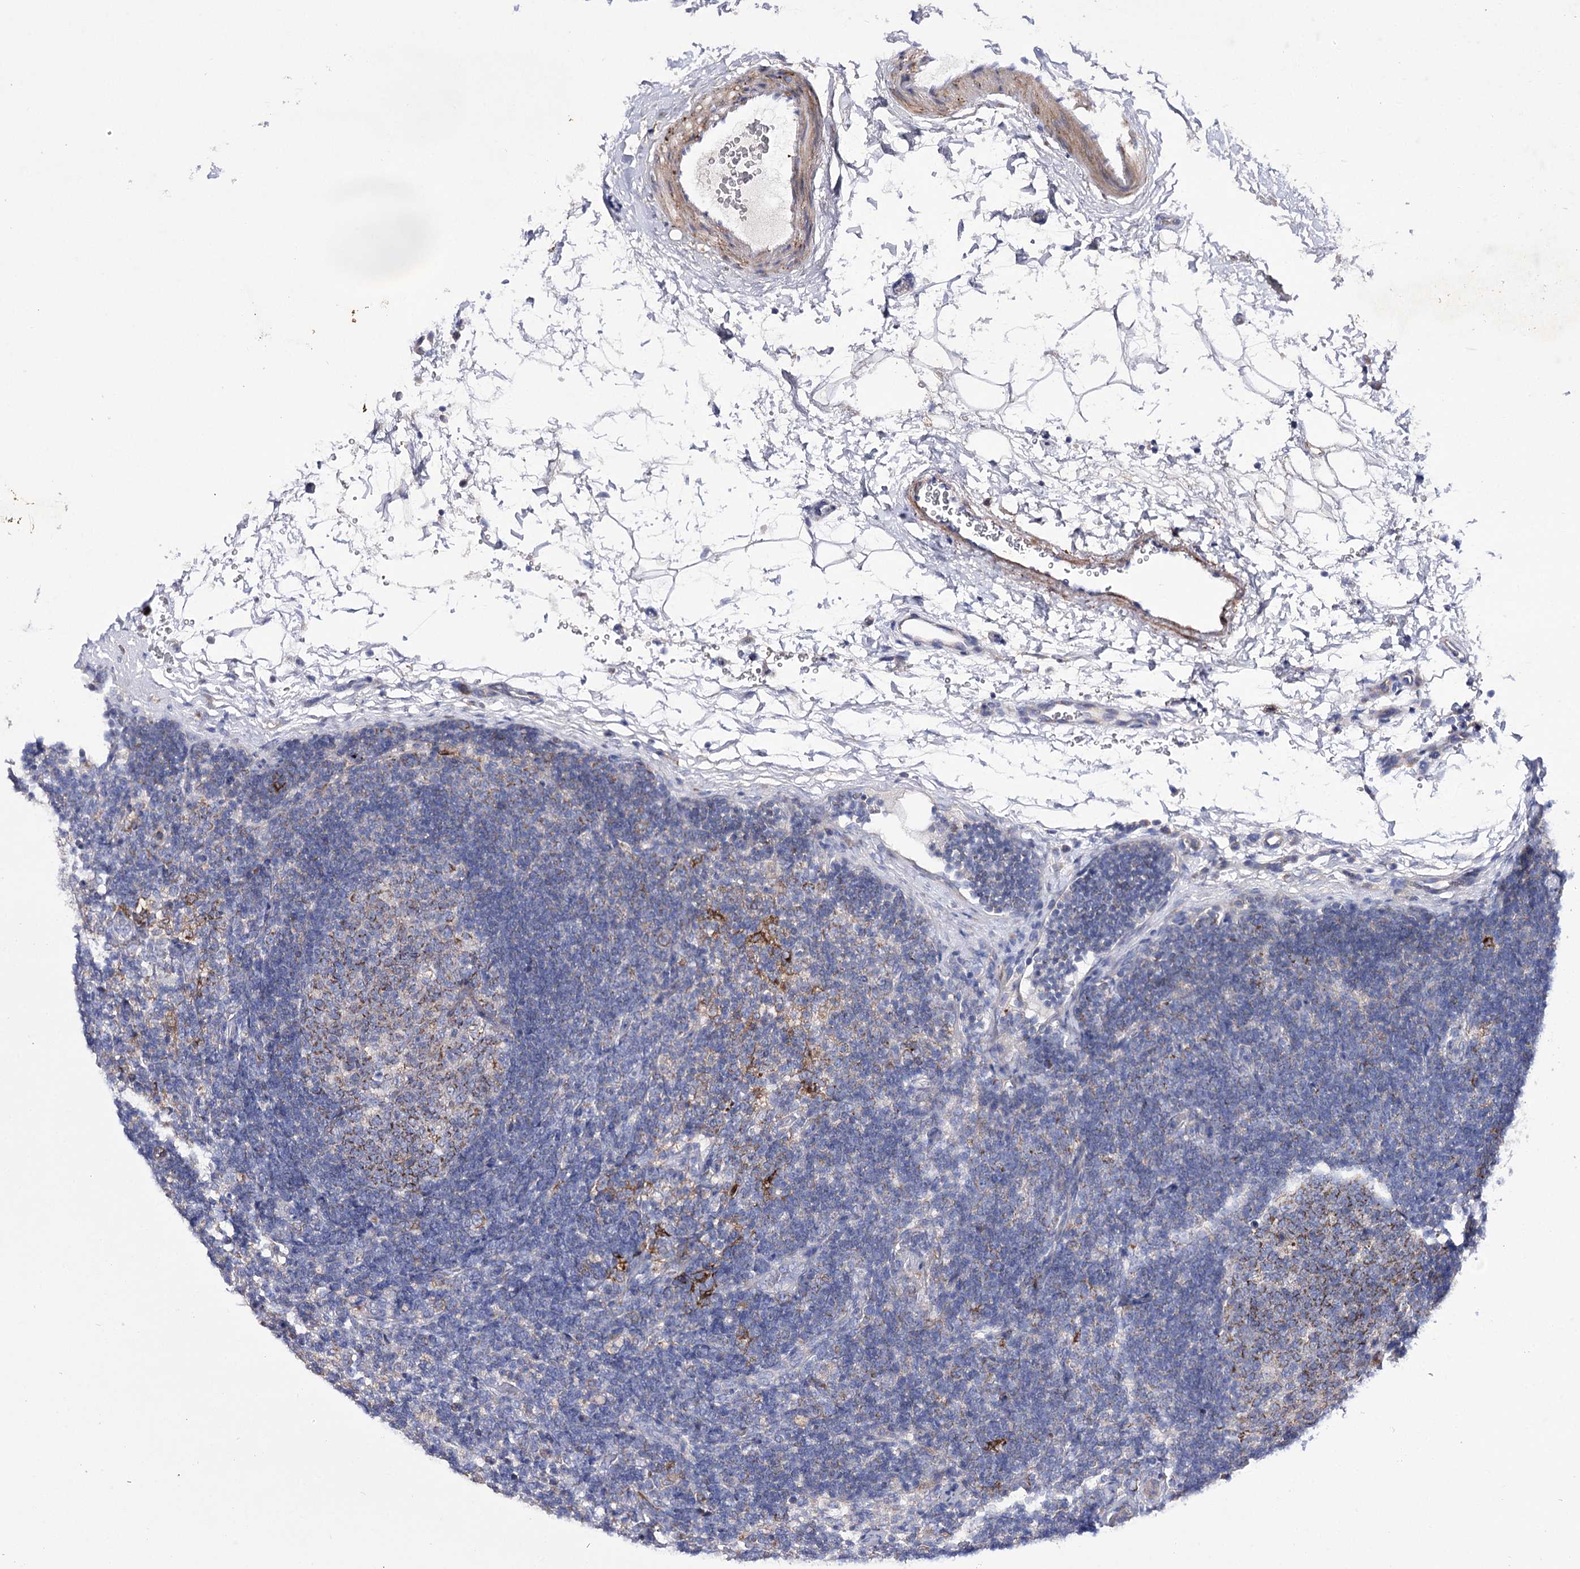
{"staining": {"intensity": "moderate", "quantity": ">75%", "location": "cytoplasmic/membranous"}, "tissue": "lymph node", "cell_type": "Germinal center cells", "image_type": "normal", "snomed": [{"axis": "morphology", "description": "Normal tissue, NOS"}, {"axis": "topography", "description": "Lymph node"}], "caption": "A photomicrograph of human lymph node stained for a protein displays moderate cytoplasmic/membranous brown staining in germinal center cells. The protein is stained brown, and the nuclei are stained in blue (DAB (3,3'-diaminobenzidine) IHC with brightfield microscopy, high magnification).", "gene": "COX15", "patient": {"sex": "female", "age": 22}}